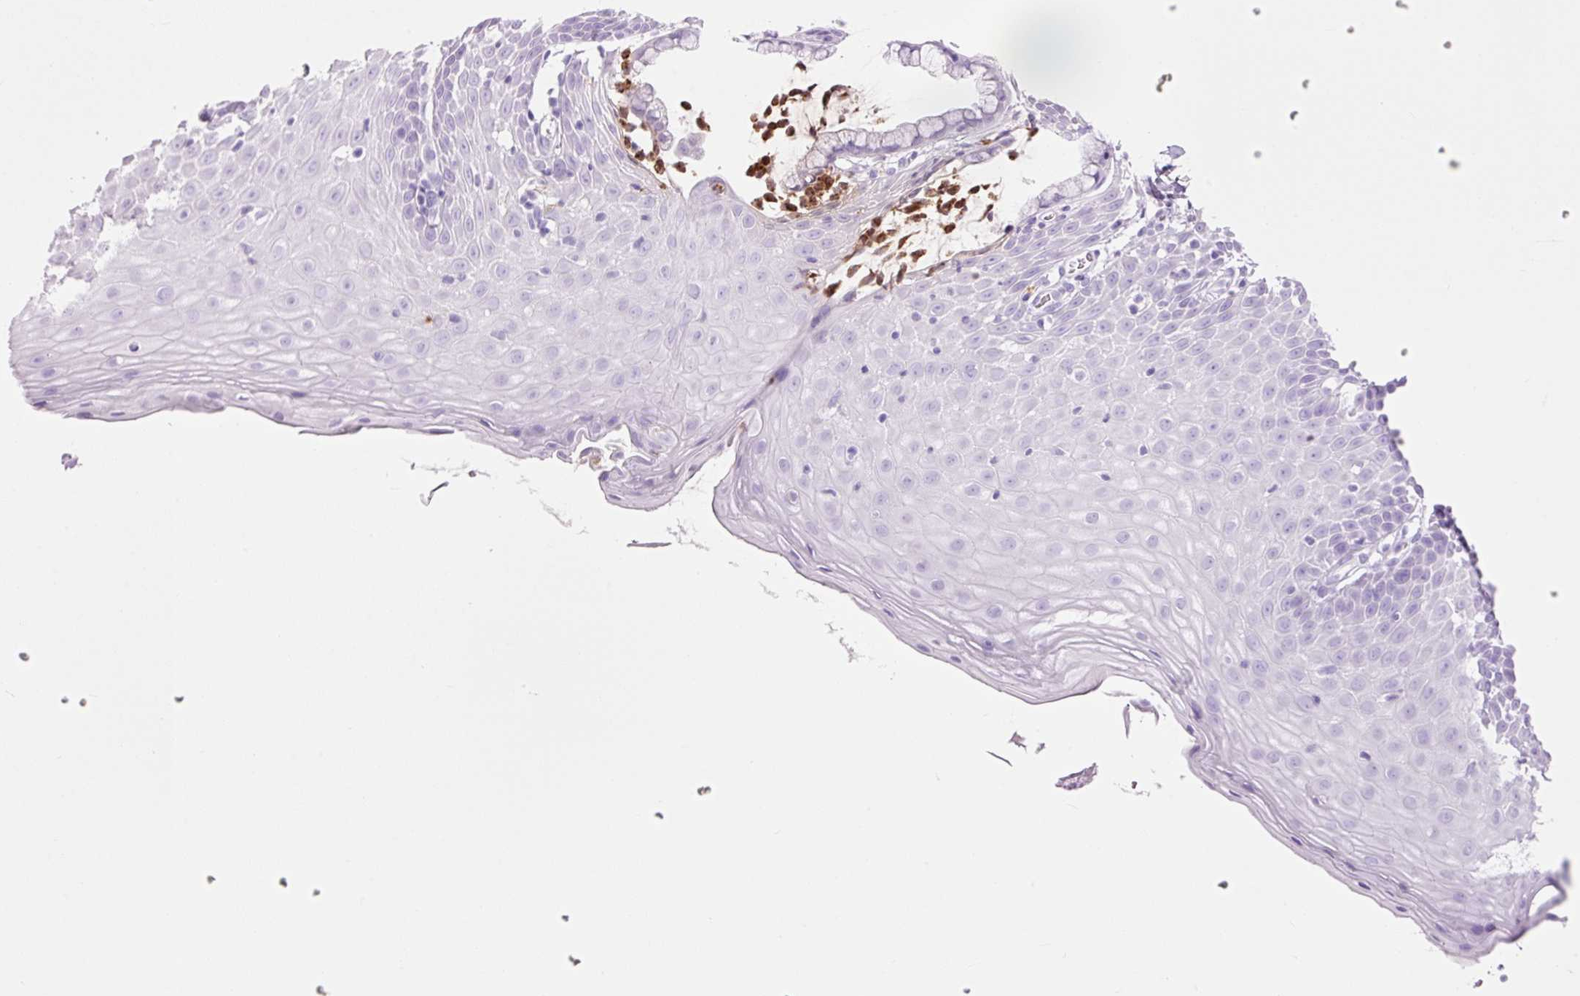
{"staining": {"intensity": "negative", "quantity": "none", "location": "none"}, "tissue": "cervix", "cell_type": "Glandular cells", "image_type": "normal", "snomed": [{"axis": "morphology", "description": "Normal tissue, NOS"}, {"axis": "topography", "description": "Cervix"}], "caption": "Photomicrograph shows no protein staining in glandular cells of unremarkable cervix. Brightfield microscopy of IHC stained with DAB (3,3'-diaminobenzidine) (brown) and hematoxylin (blue), captured at high magnification.", "gene": "LYZ", "patient": {"sex": "female", "age": 36}}